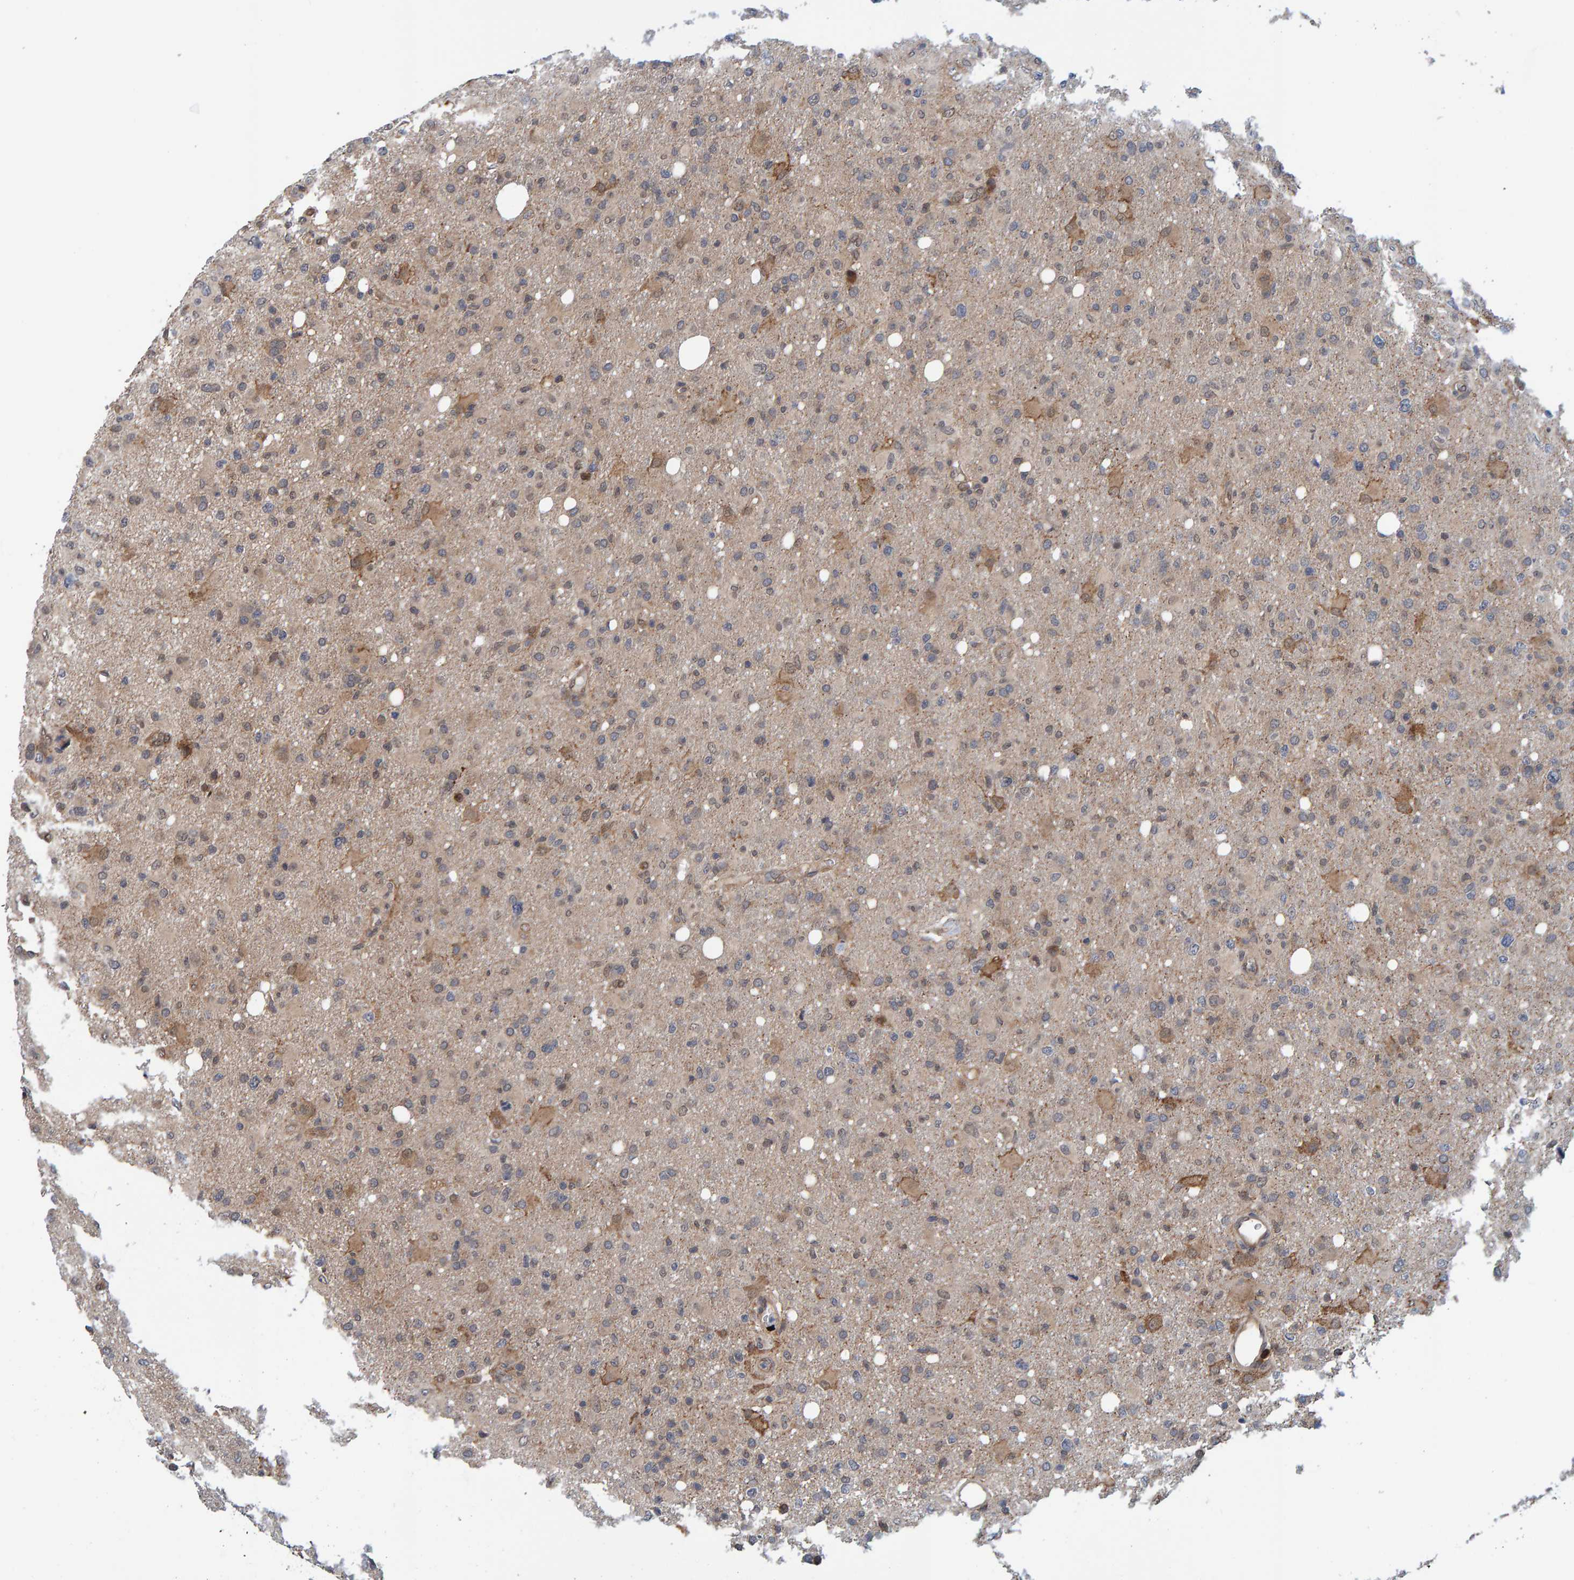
{"staining": {"intensity": "moderate", "quantity": "<25%", "location": "cytoplasmic/membranous"}, "tissue": "glioma", "cell_type": "Tumor cells", "image_type": "cancer", "snomed": [{"axis": "morphology", "description": "Glioma, malignant, High grade"}, {"axis": "topography", "description": "Brain"}], "caption": "Approximately <25% of tumor cells in malignant high-grade glioma show moderate cytoplasmic/membranous protein expression as visualized by brown immunohistochemical staining.", "gene": "SCRN2", "patient": {"sex": "female", "age": 57}}